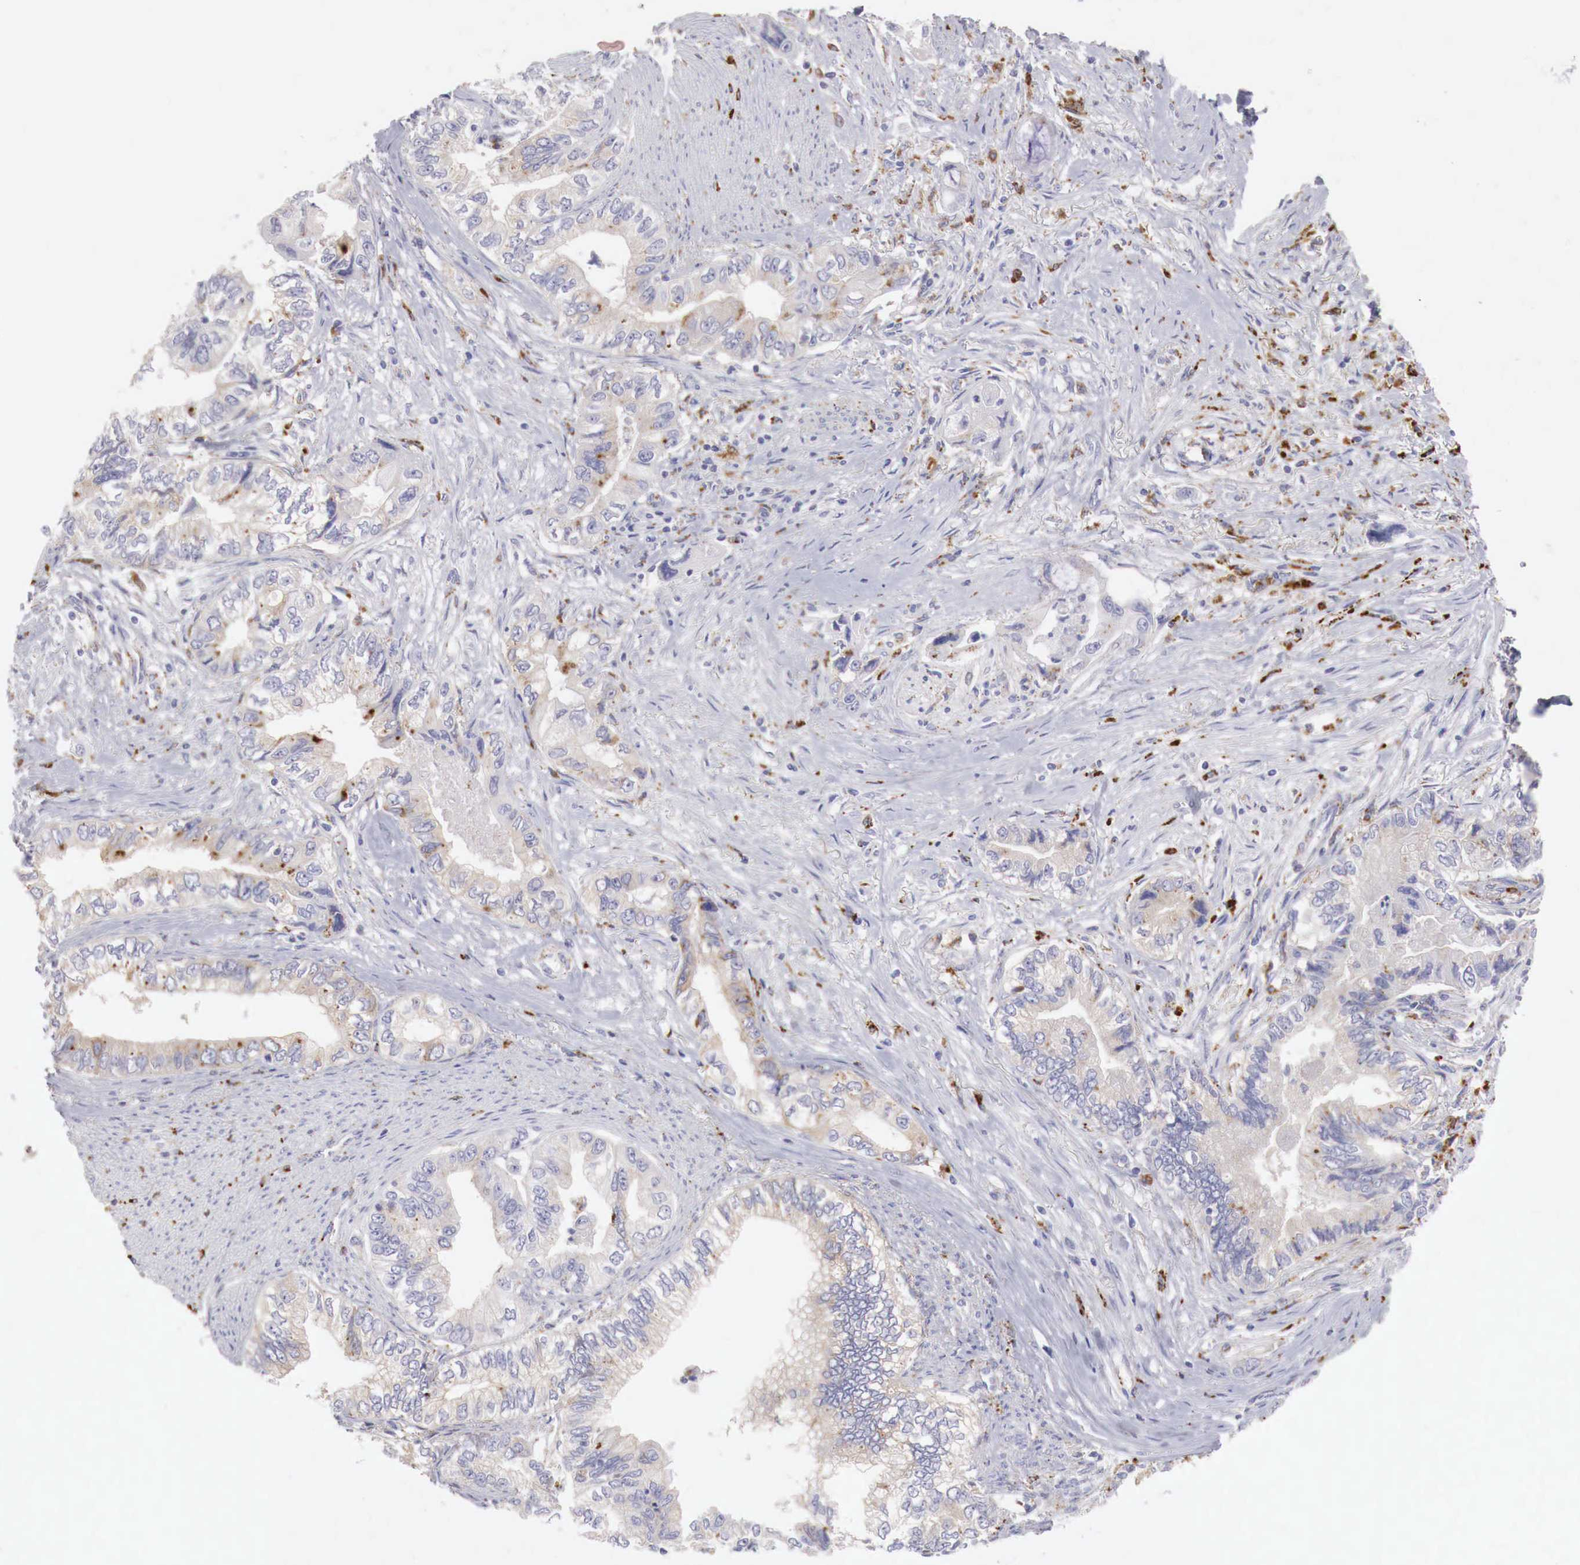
{"staining": {"intensity": "weak", "quantity": "25%-75%", "location": "cytoplasmic/membranous"}, "tissue": "pancreatic cancer", "cell_type": "Tumor cells", "image_type": "cancer", "snomed": [{"axis": "morphology", "description": "Adenocarcinoma, NOS"}, {"axis": "topography", "description": "Pancreas"}, {"axis": "topography", "description": "Stomach, upper"}], "caption": "Immunohistochemical staining of human adenocarcinoma (pancreatic) reveals low levels of weak cytoplasmic/membranous protein expression in approximately 25%-75% of tumor cells.", "gene": "GLA", "patient": {"sex": "male", "age": 77}}